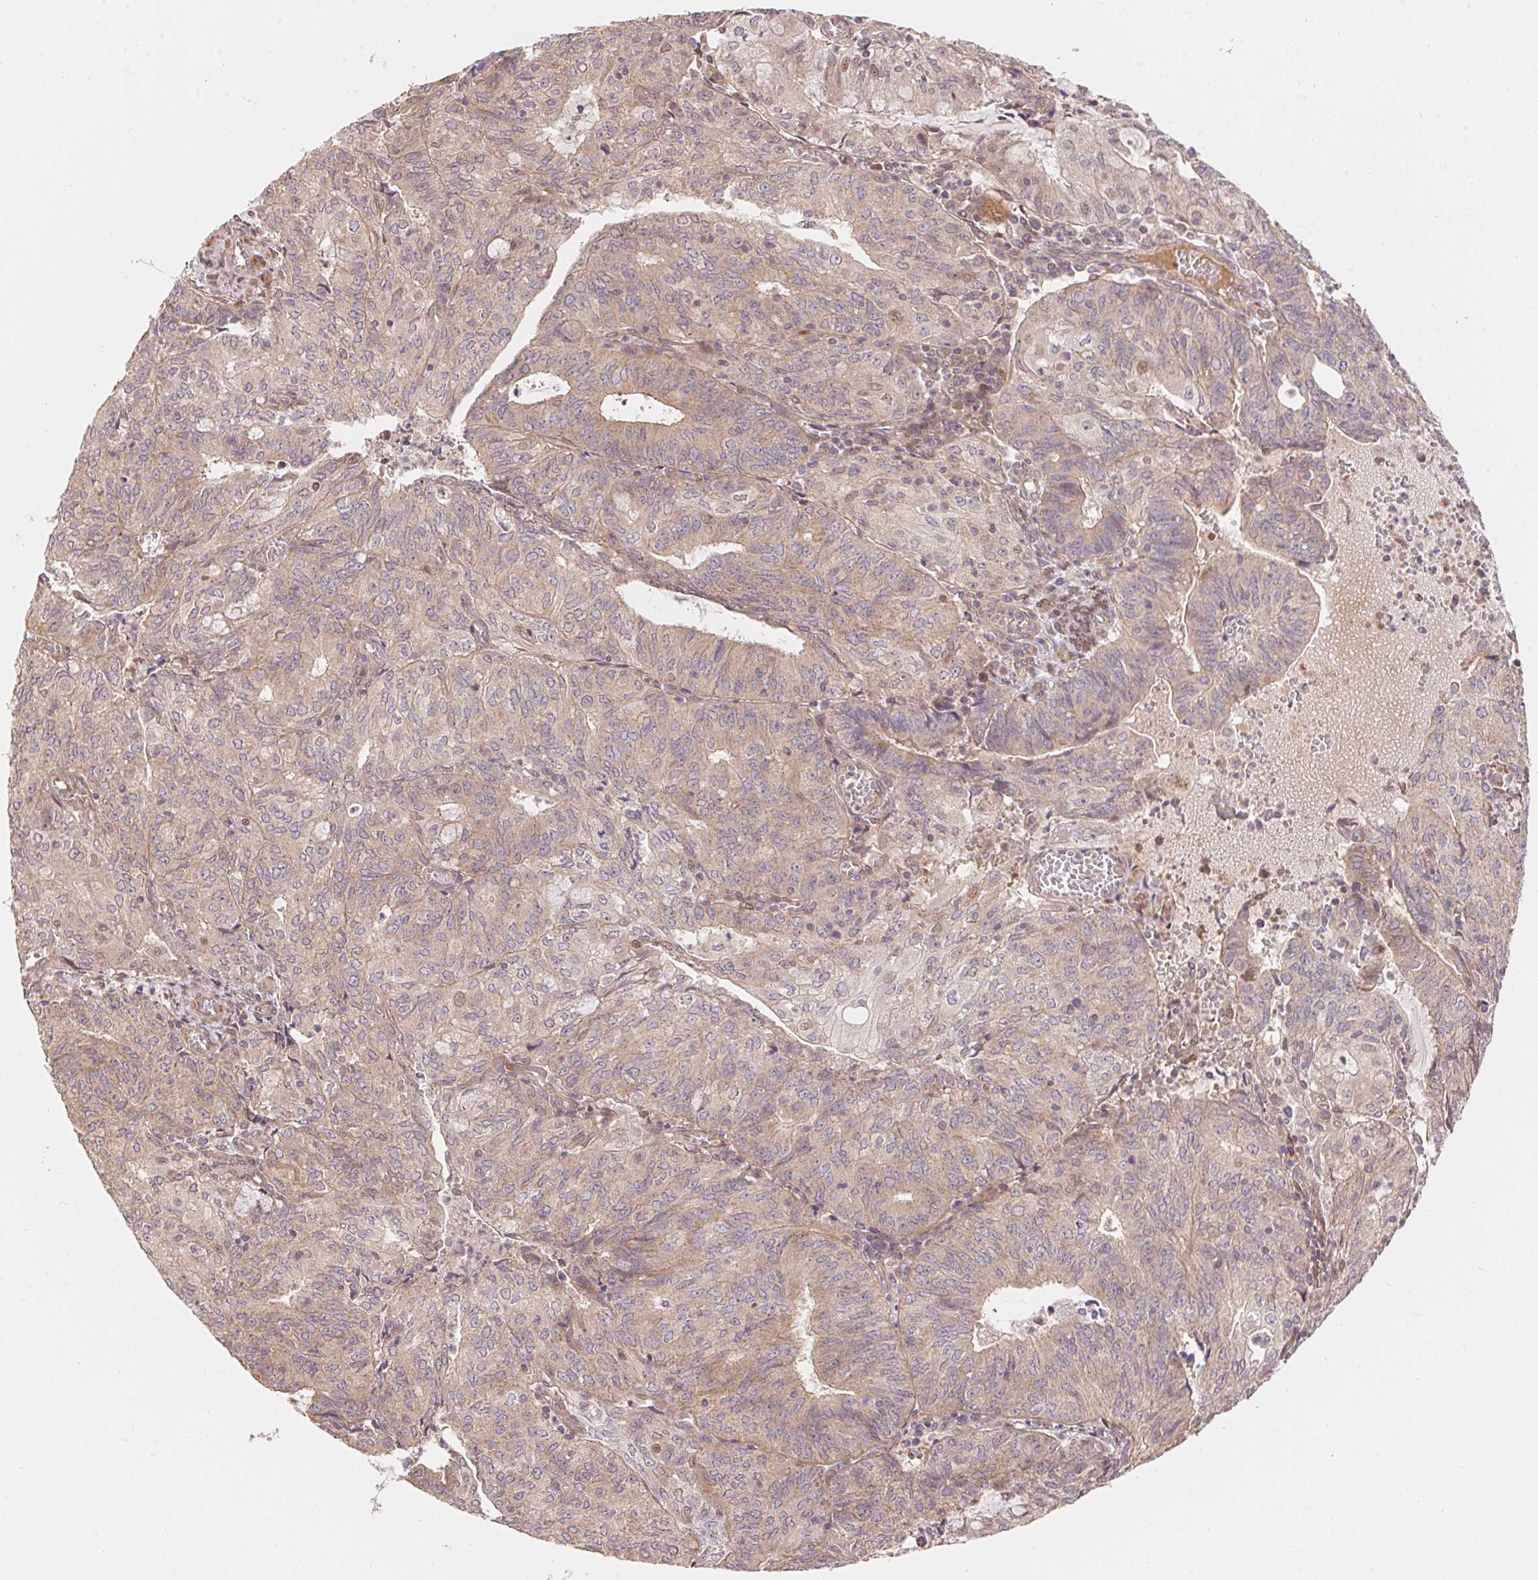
{"staining": {"intensity": "weak", "quantity": "25%-75%", "location": "cytoplasmic/membranous"}, "tissue": "endometrial cancer", "cell_type": "Tumor cells", "image_type": "cancer", "snomed": [{"axis": "morphology", "description": "Adenocarcinoma, NOS"}, {"axis": "topography", "description": "Endometrium"}], "caption": "There is low levels of weak cytoplasmic/membranous positivity in tumor cells of adenocarcinoma (endometrial), as demonstrated by immunohistochemical staining (brown color).", "gene": "TNIP2", "patient": {"sex": "female", "age": 82}}